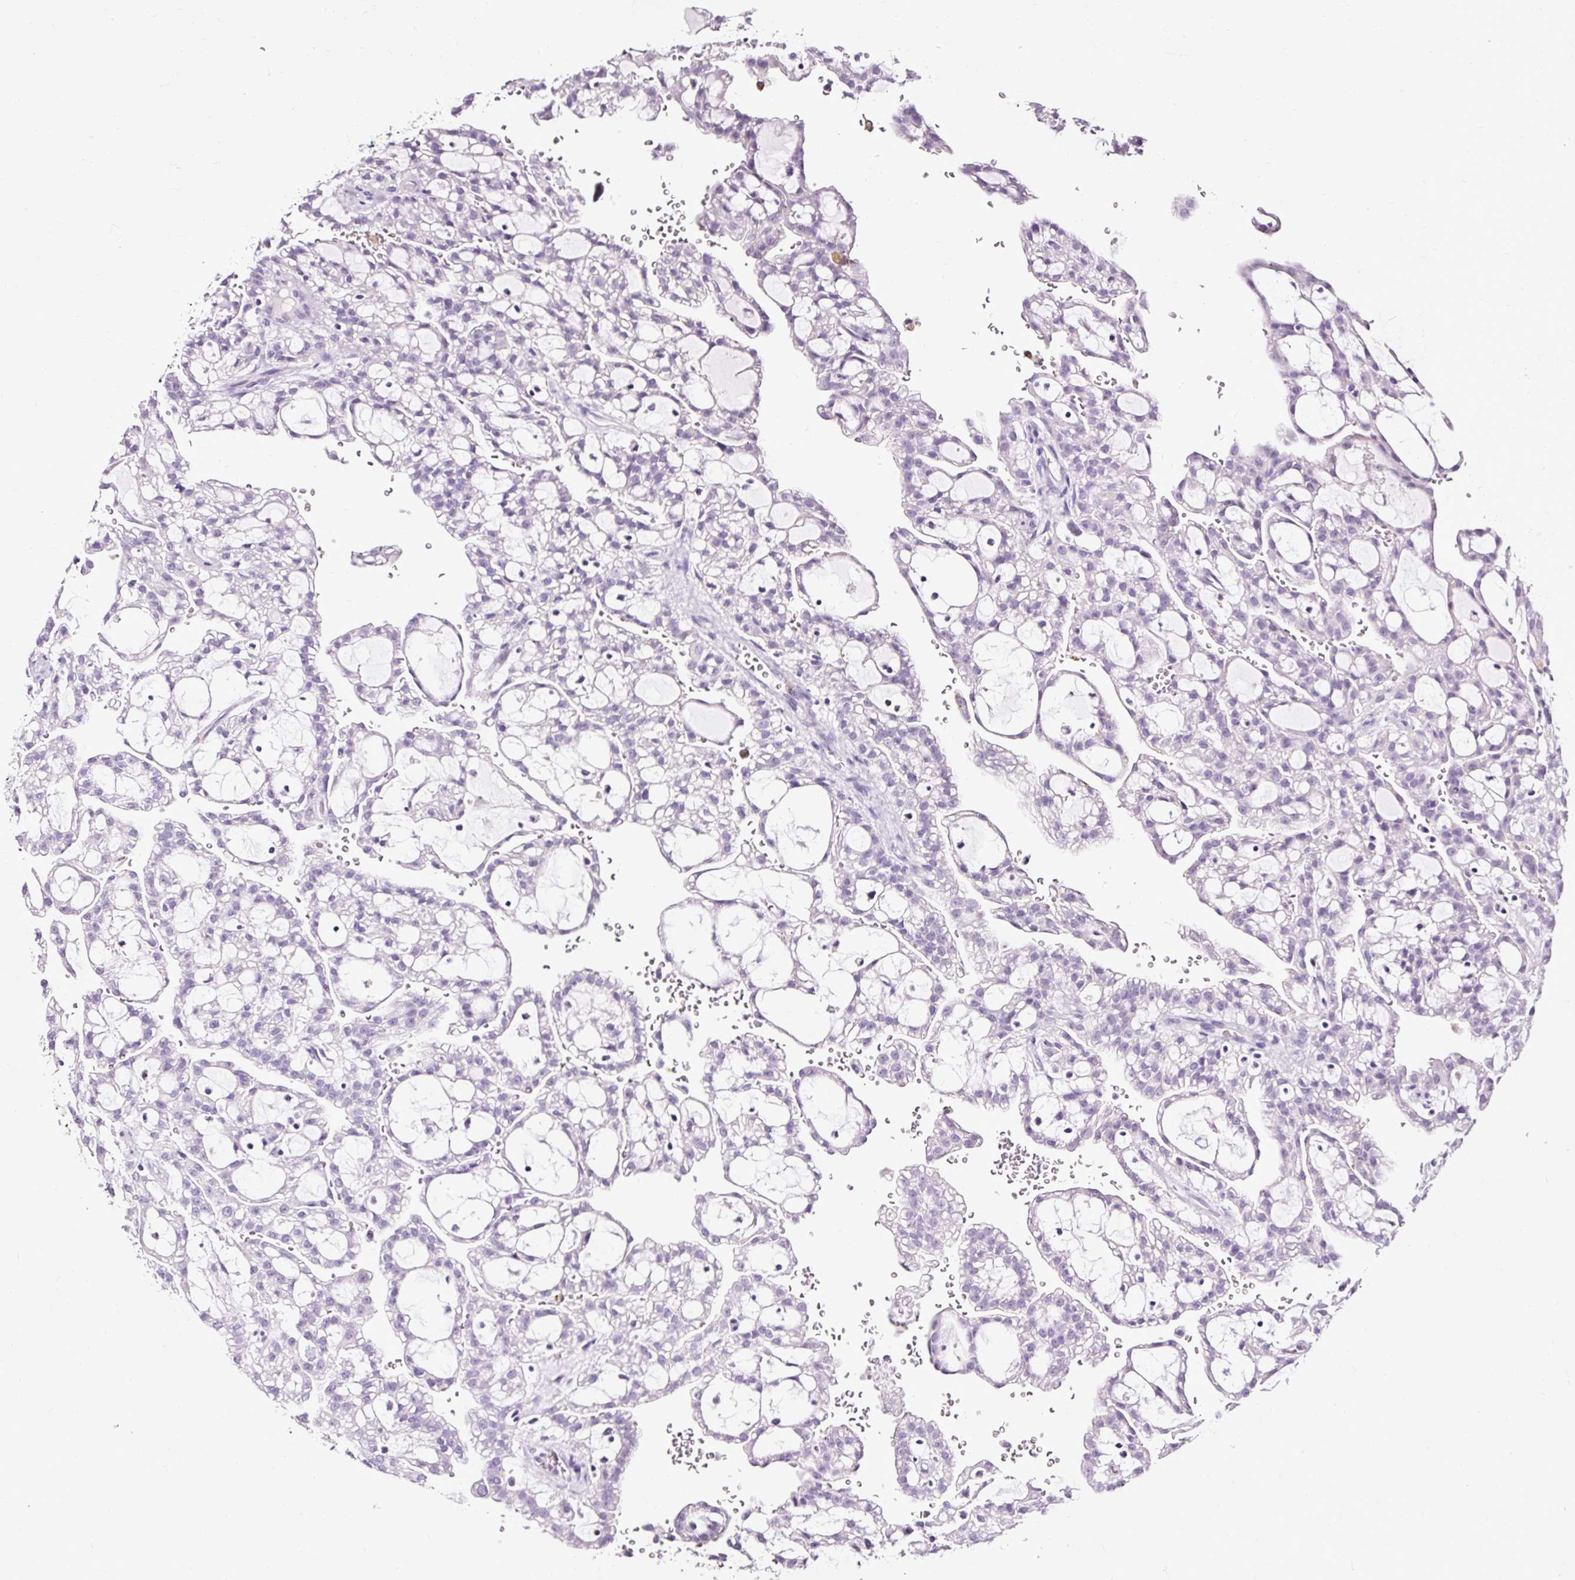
{"staining": {"intensity": "negative", "quantity": "none", "location": "none"}, "tissue": "renal cancer", "cell_type": "Tumor cells", "image_type": "cancer", "snomed": [{"axis": "morphology", "description": "Adenocarcinoma, NOS"}, {"axis": "topography", "description": "Kidney"}], "caption": "IHC image of renal cancer (adenocarcinoma) stained for a protein (brown), which shows no positivity in tumor cells.", "gene": "SLC7A8", "patient": {"sex": "male", "age": 63}}